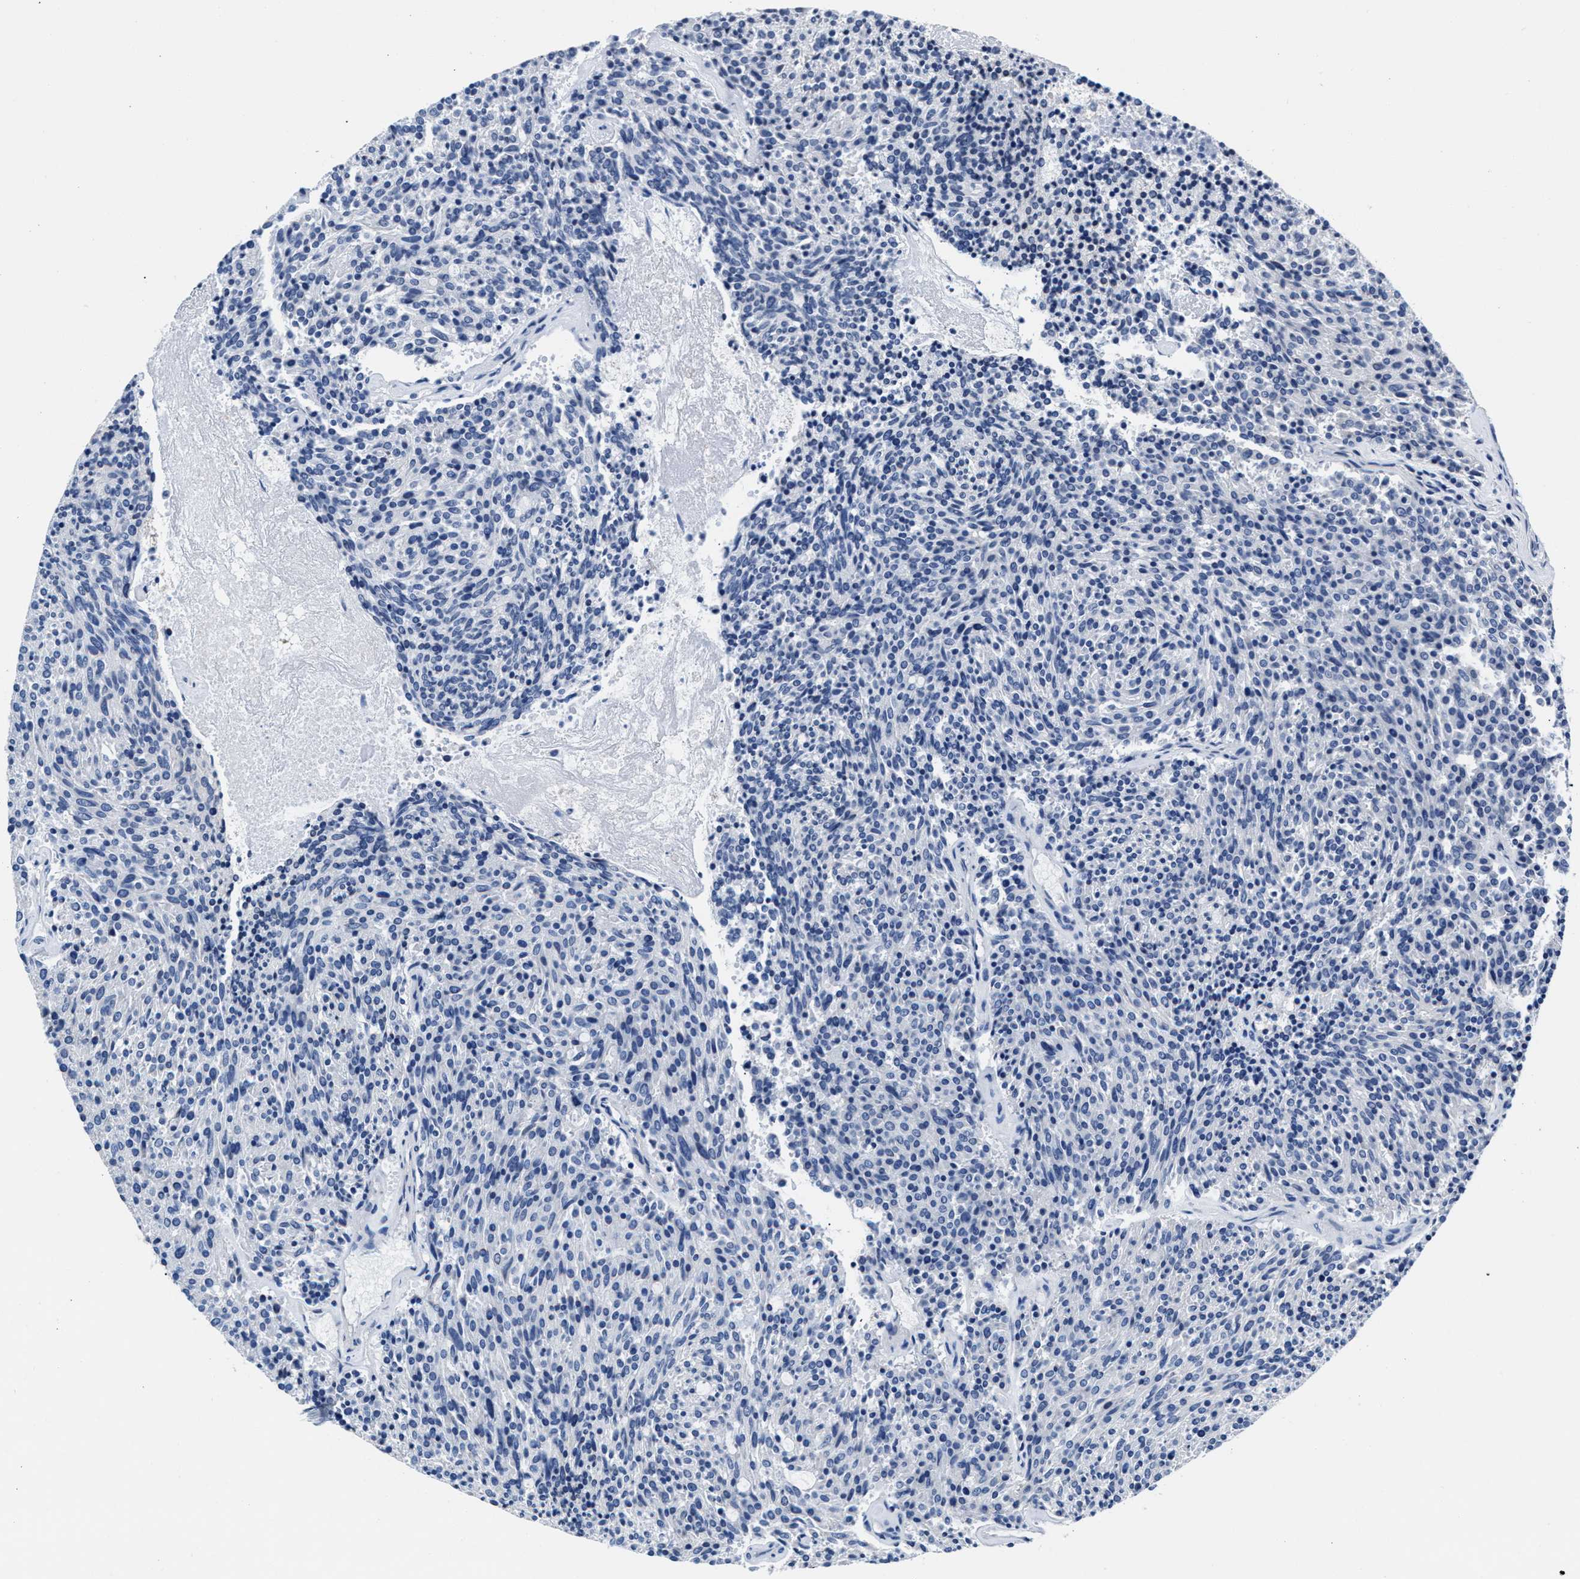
{"staining": {"intensity": "negative", "quantity": "none", "location": "none"}, "tissue": "carcinoid", "cell_type": "Tumor cells", "image_type": "cancer", "snomed": [{"axis": "morphology", "description": "Carcinoid, malignant, NOS"}, {"axis": "topography", "description": "Pancreas"}], "caption": "IHC of human carcinoid exhibits no positivity in tumor cells.", "gene": "MYH3", "patient": {"sex": "female", "age": 54}}